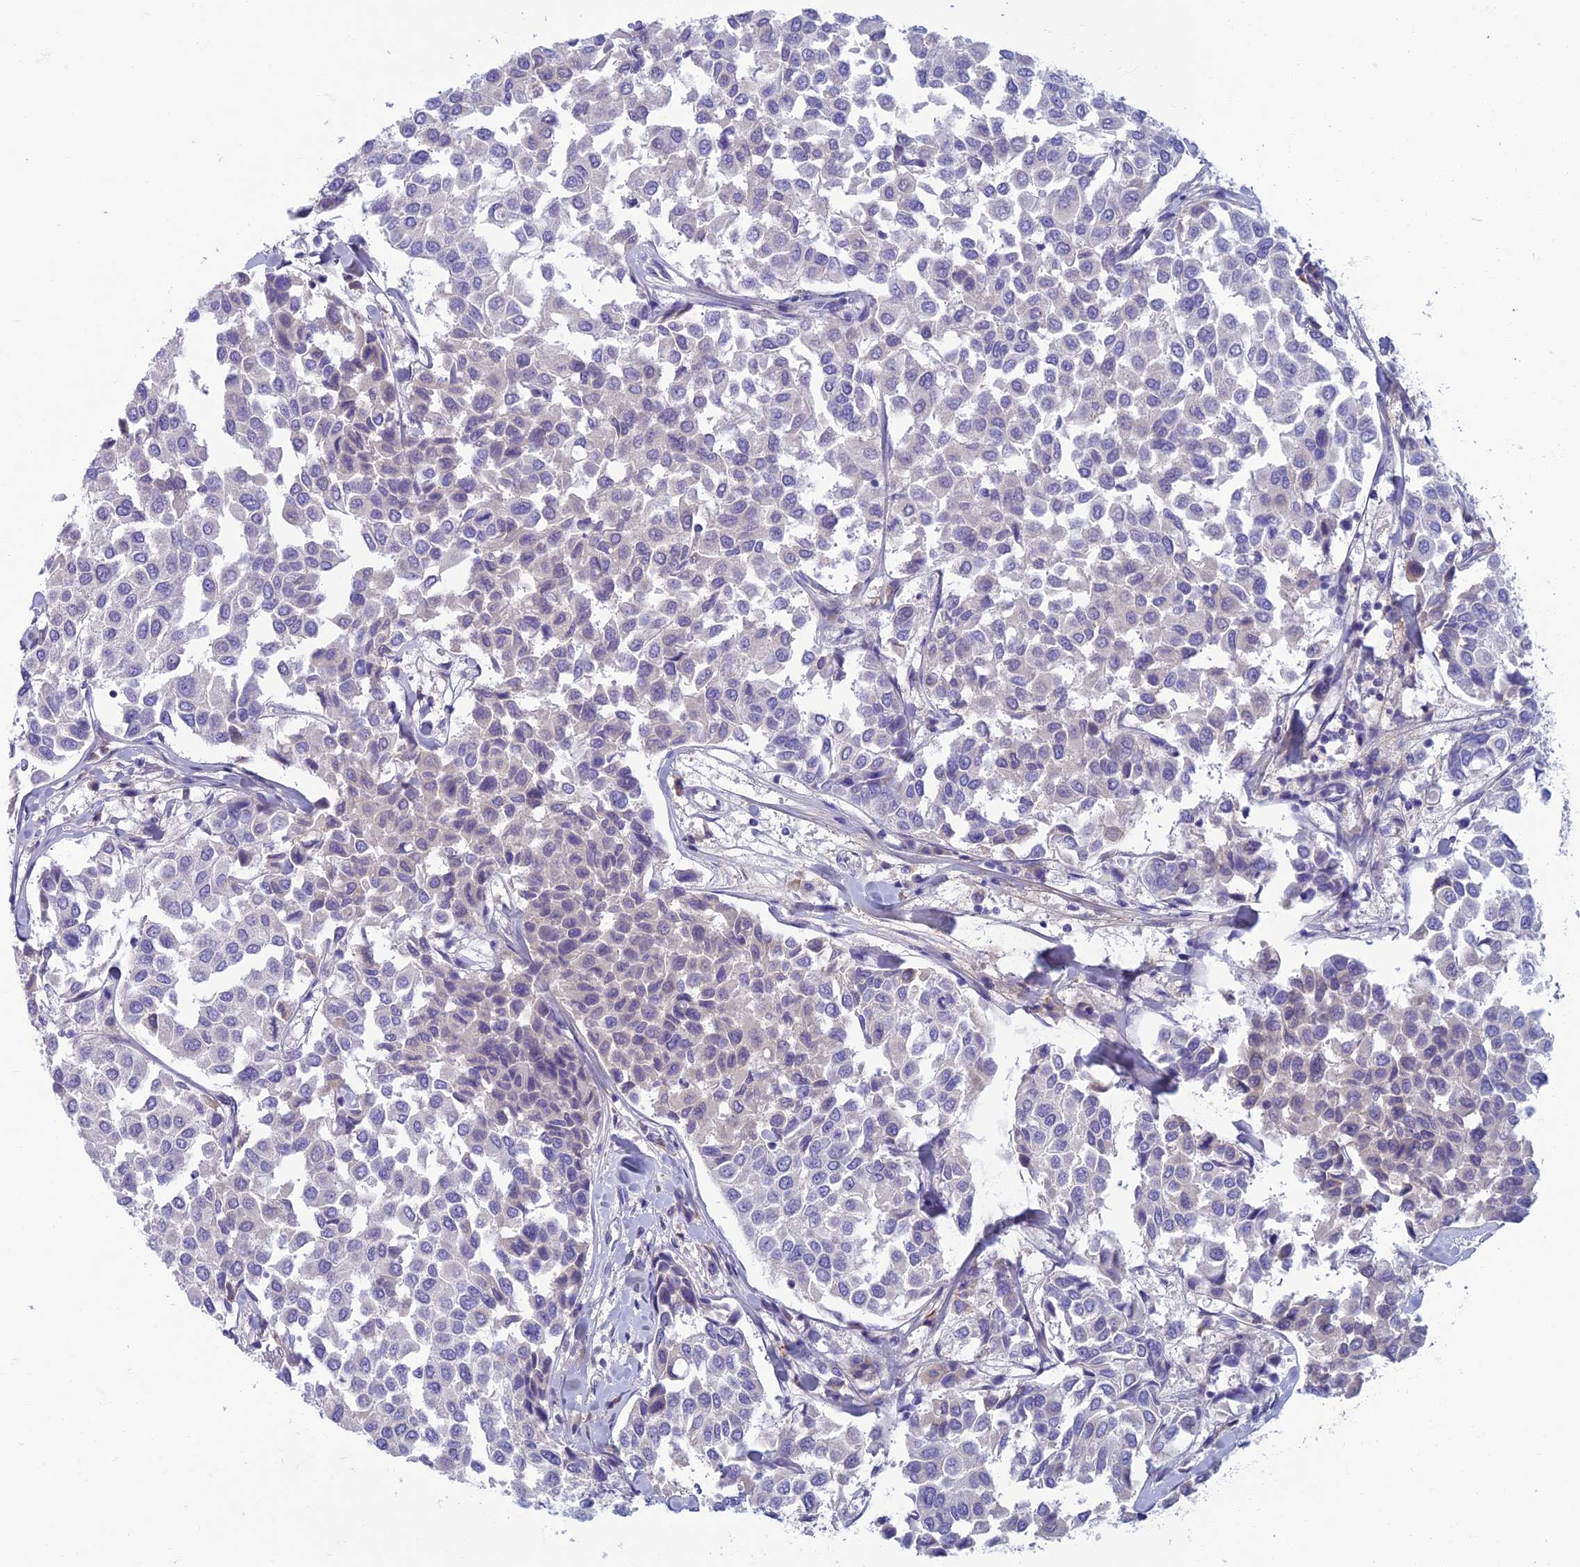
{"staining": {"intensity": "negative", "quantity": "none", "location": "none"}, "tissue": "breast cancer", "cell_type": "Tumor cells", "image_type": "cancer", "snomed": [{"axis": "morphology", "description": "Duct carcinoma"}, {"axis": "topography", "description": "Breast"}], "caption": "Tumor cells are negative for brown protein staining in breast cancer. (DAB (3,3'-diaminobenzidine) immunohistochemistry (IHC) visualized using brightfield microscopy, high magnification).", "gene": "SLC25A41", "patient": {"sex": "female", "age": 55}}